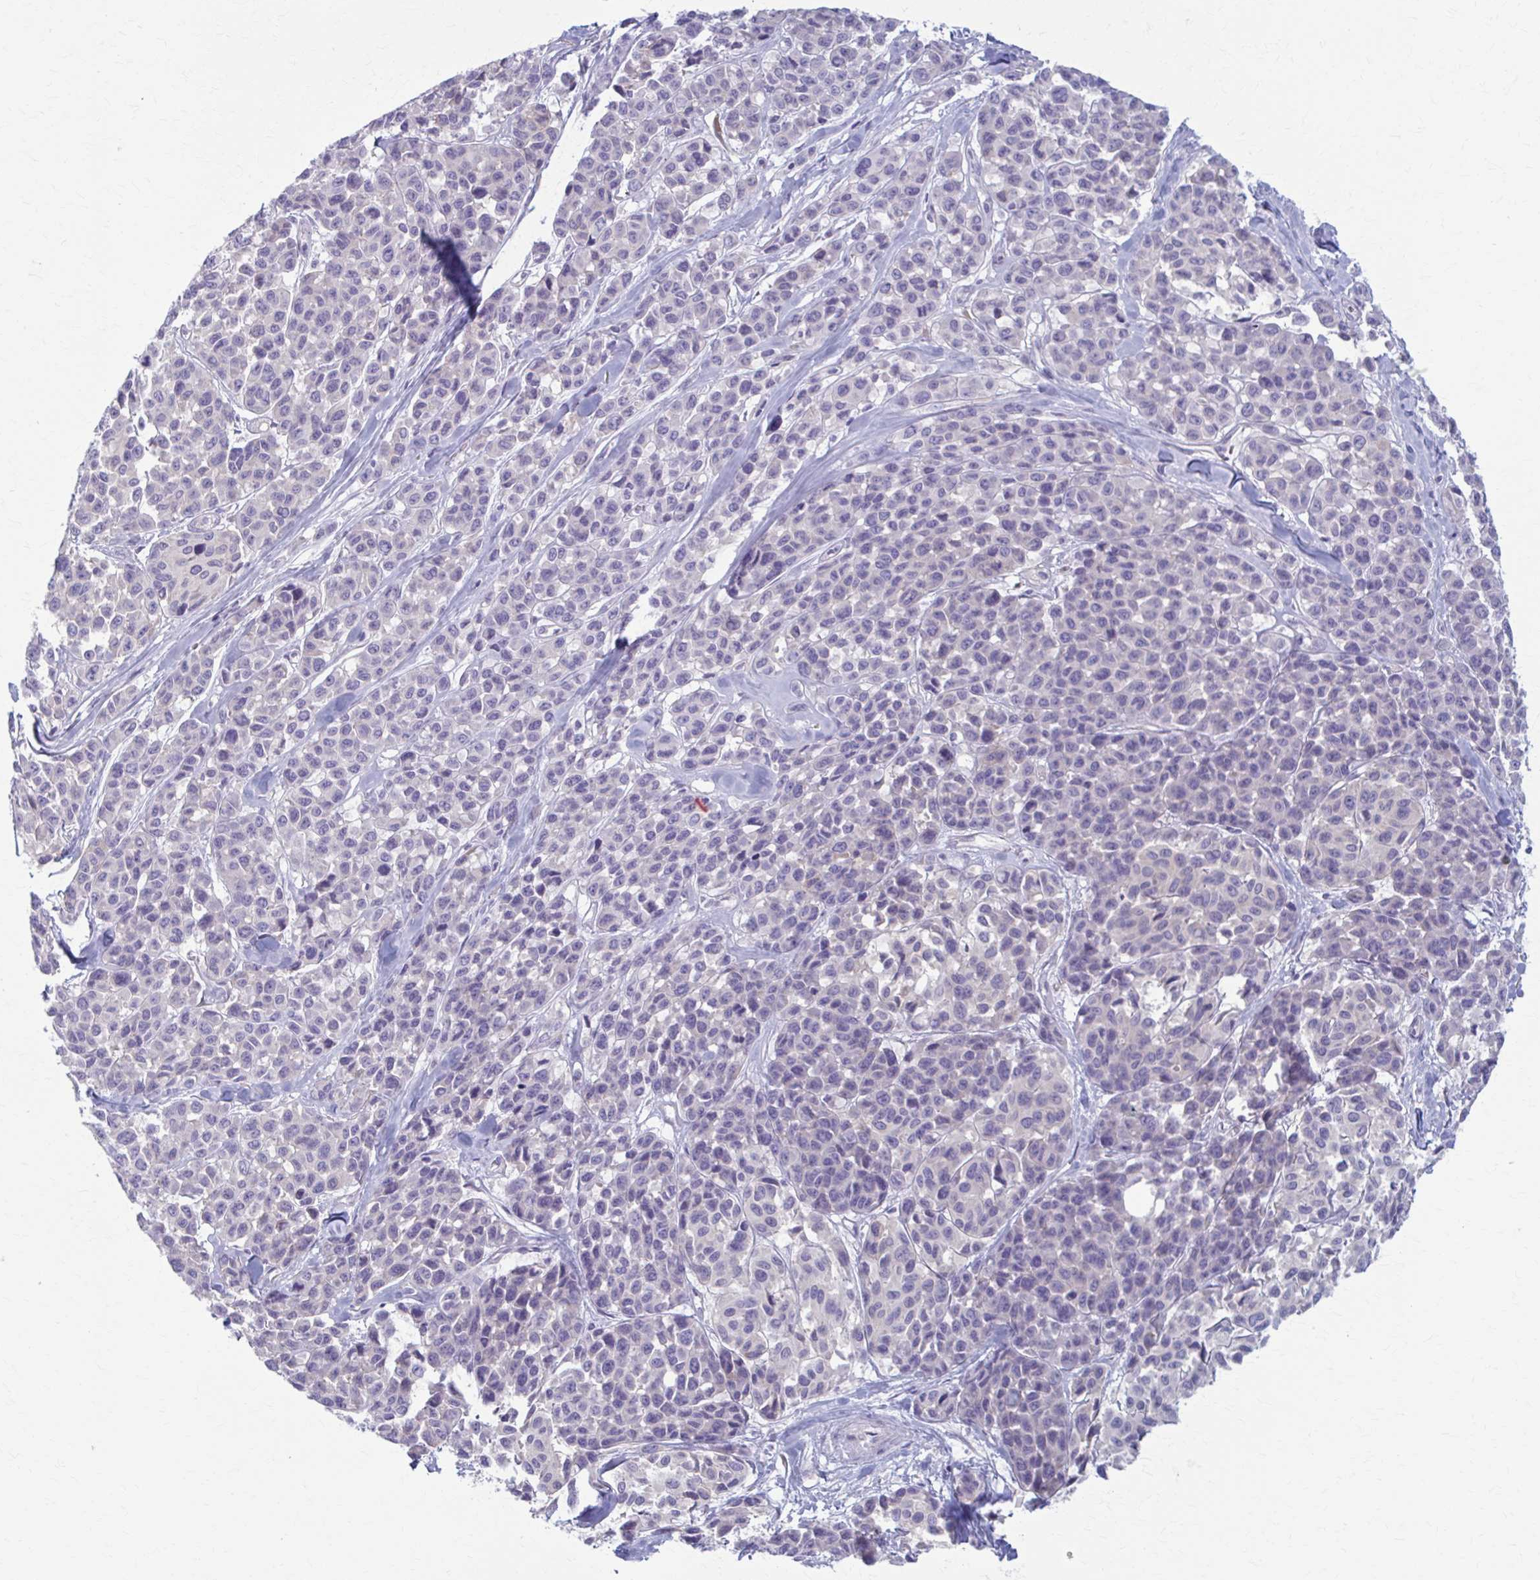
{"staining": {"intensity": "negative", "quantity": "none", "location": "none"}, "tissue": "melanoma", "cell_type": "Tumor cells", "image_type": "cancer", "snomed": [{"axis": "morphology", "description": "Malignant melanoma, NOS"}, {"axis": "topography", "description": "Skin"}], "caption": "A histopathology image of human melanoma is negative for staining in tumor cells.", "gene": "PRKRA", "patient": {"sex": "female", "age": 66}}